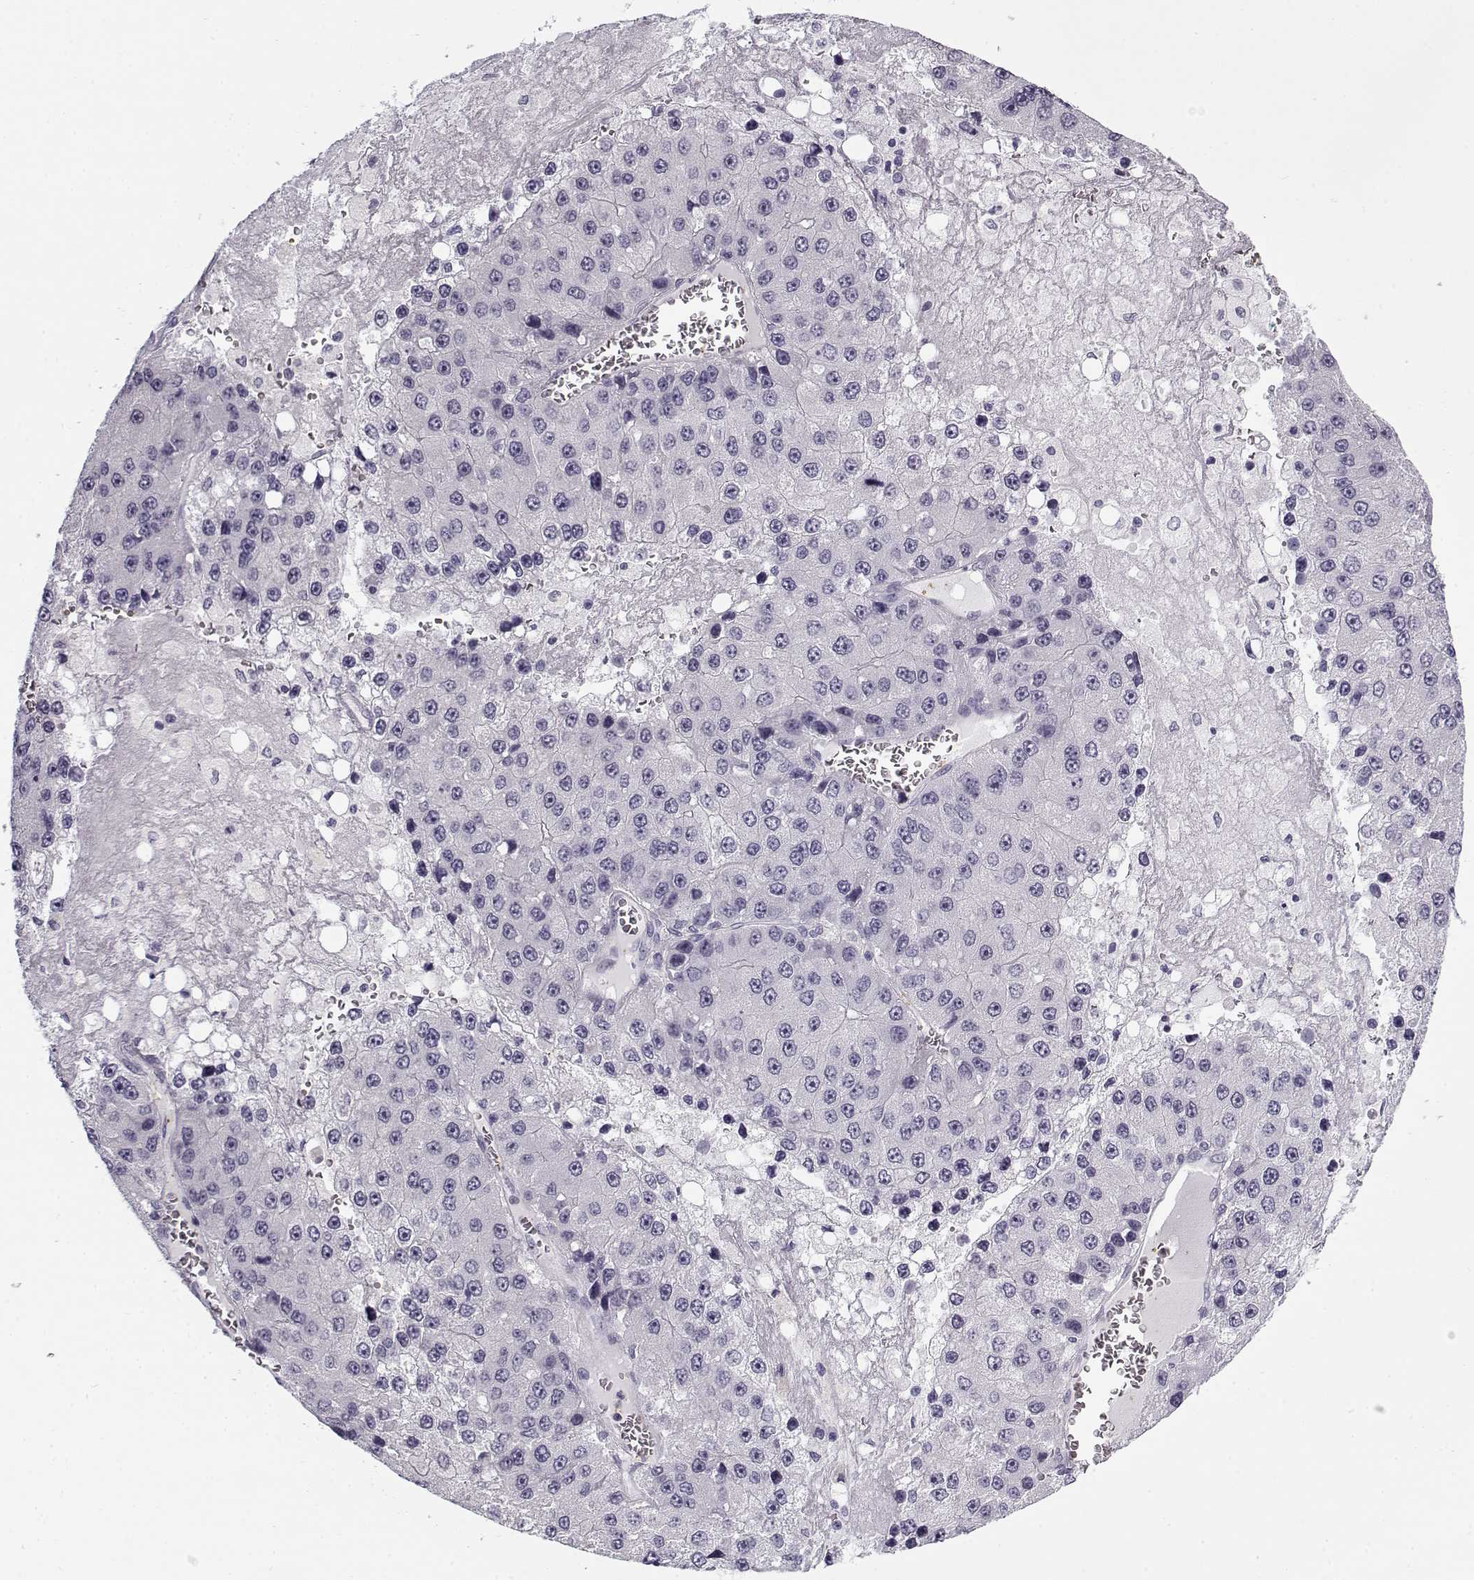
{"staining": {"intensity": "negative", "quantity": "none", "location": "none"}, "tissue": "liver cancer", "cell_type": "Tumor cells", "image_type": "cancer", "snomed": [{"axis": "morphology", "description": "Carcinoma, Hepatocellular, NOS"}, {"axis": "topography", "description": "Liver"}], "caption": "IHC image of neoplastic tissue: liver cancer stained with DAB (3,3'-diaminobenzidine) reveals no significant protein expression in tumor cells.", "gene": "SNCA", "patient": {"sex": "female", "age": 73}}